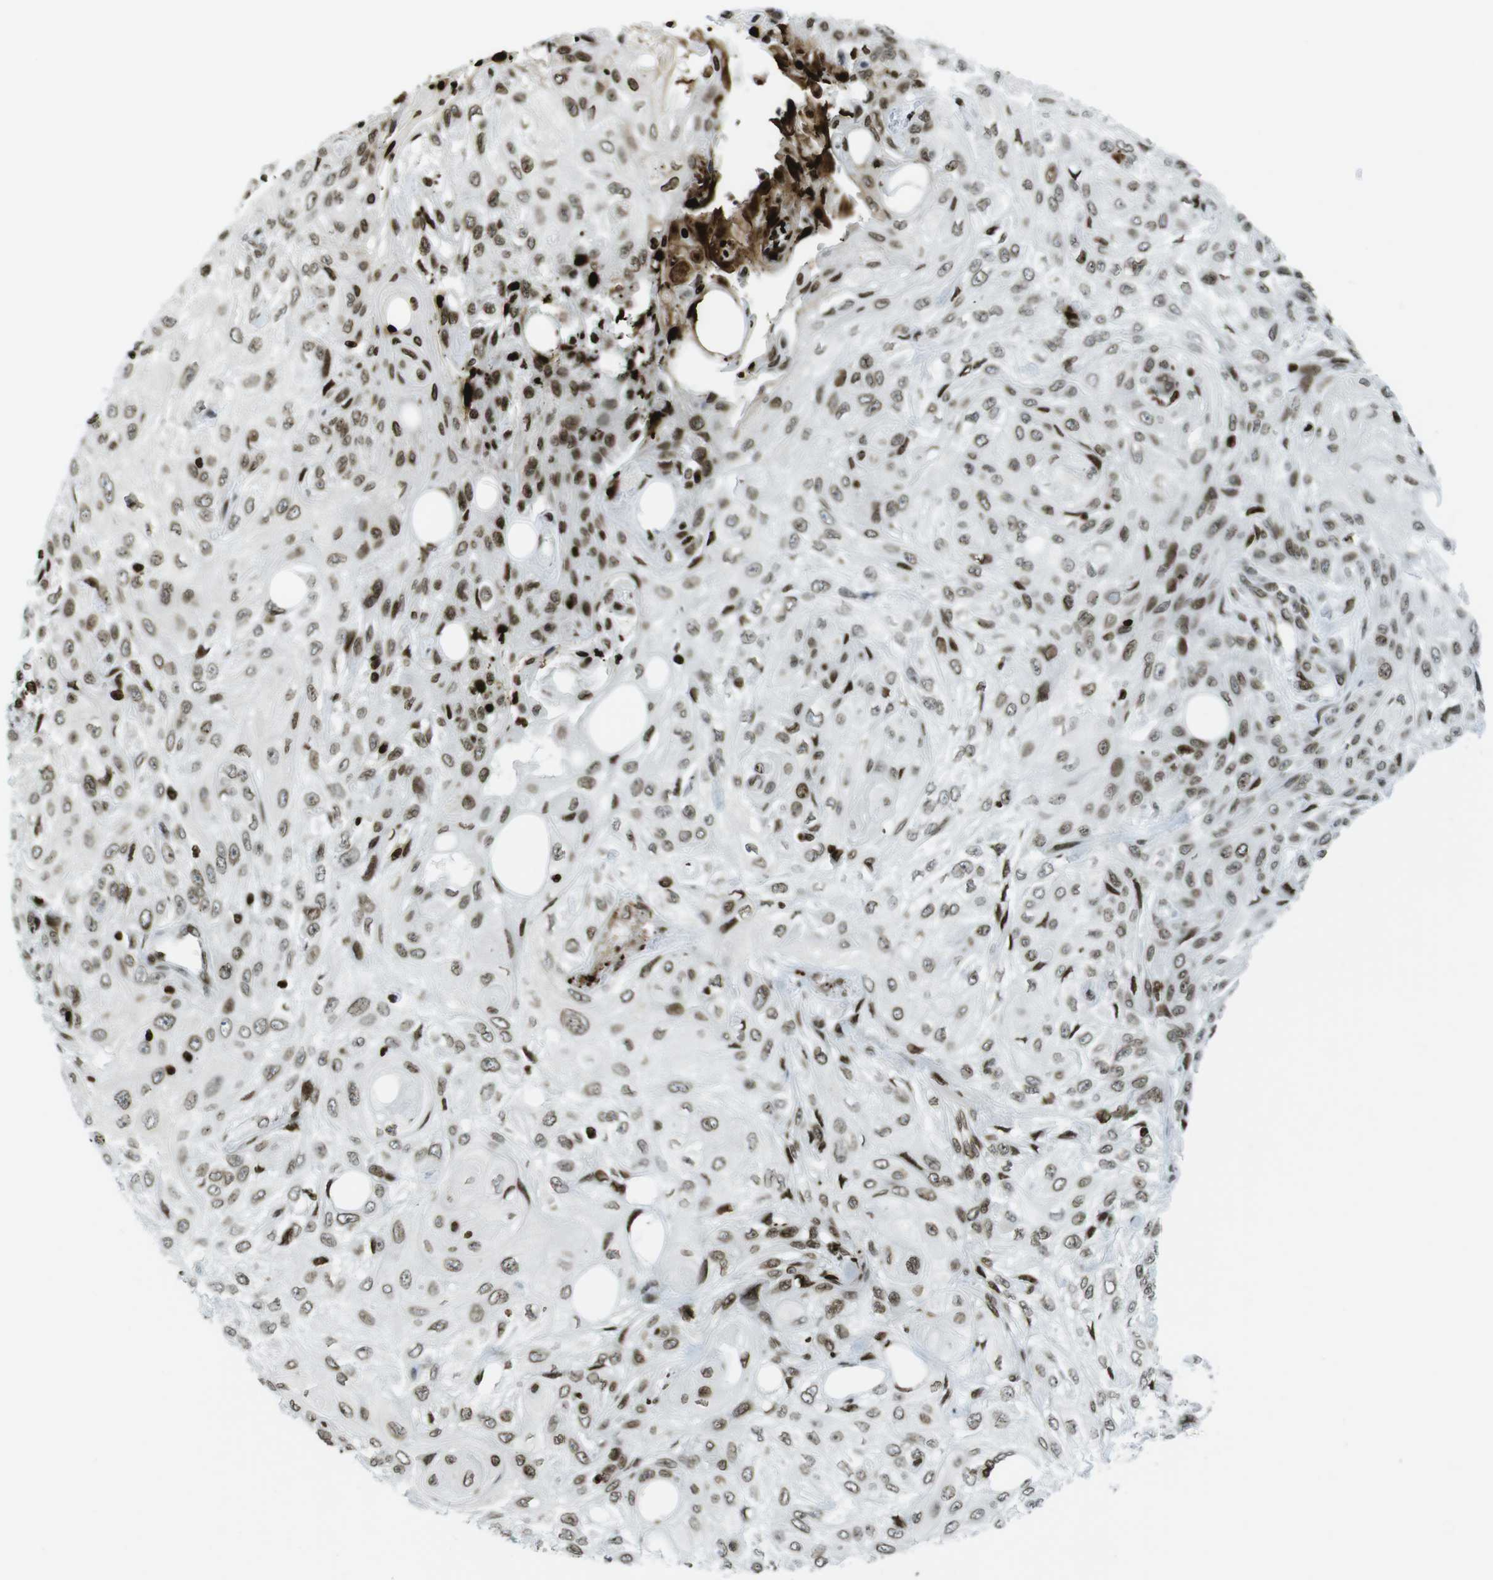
{"staining": {"intensity": "moderate", "quantity": ">75%", "location": "nuclear"}, "tissue": "skin cancer", "cell_type": "Tumor cells", "image_type": "cancer", "snomed": [{"axis": "morphology", "description": "Squamous cell carcinoma, NOS"}, {"axis": "topography", "description": "Skin"}], "caption": "Skin squamous cell carcinoma was stained to show a protein in brown. There is medium levels of moderate nuclear positivity in about >75% of tumor cells. (Brightfield microscopy of DAB IHC at high magnification).", "gene": "H2AC8", "patient": {"sex": "male", "age": 75}}